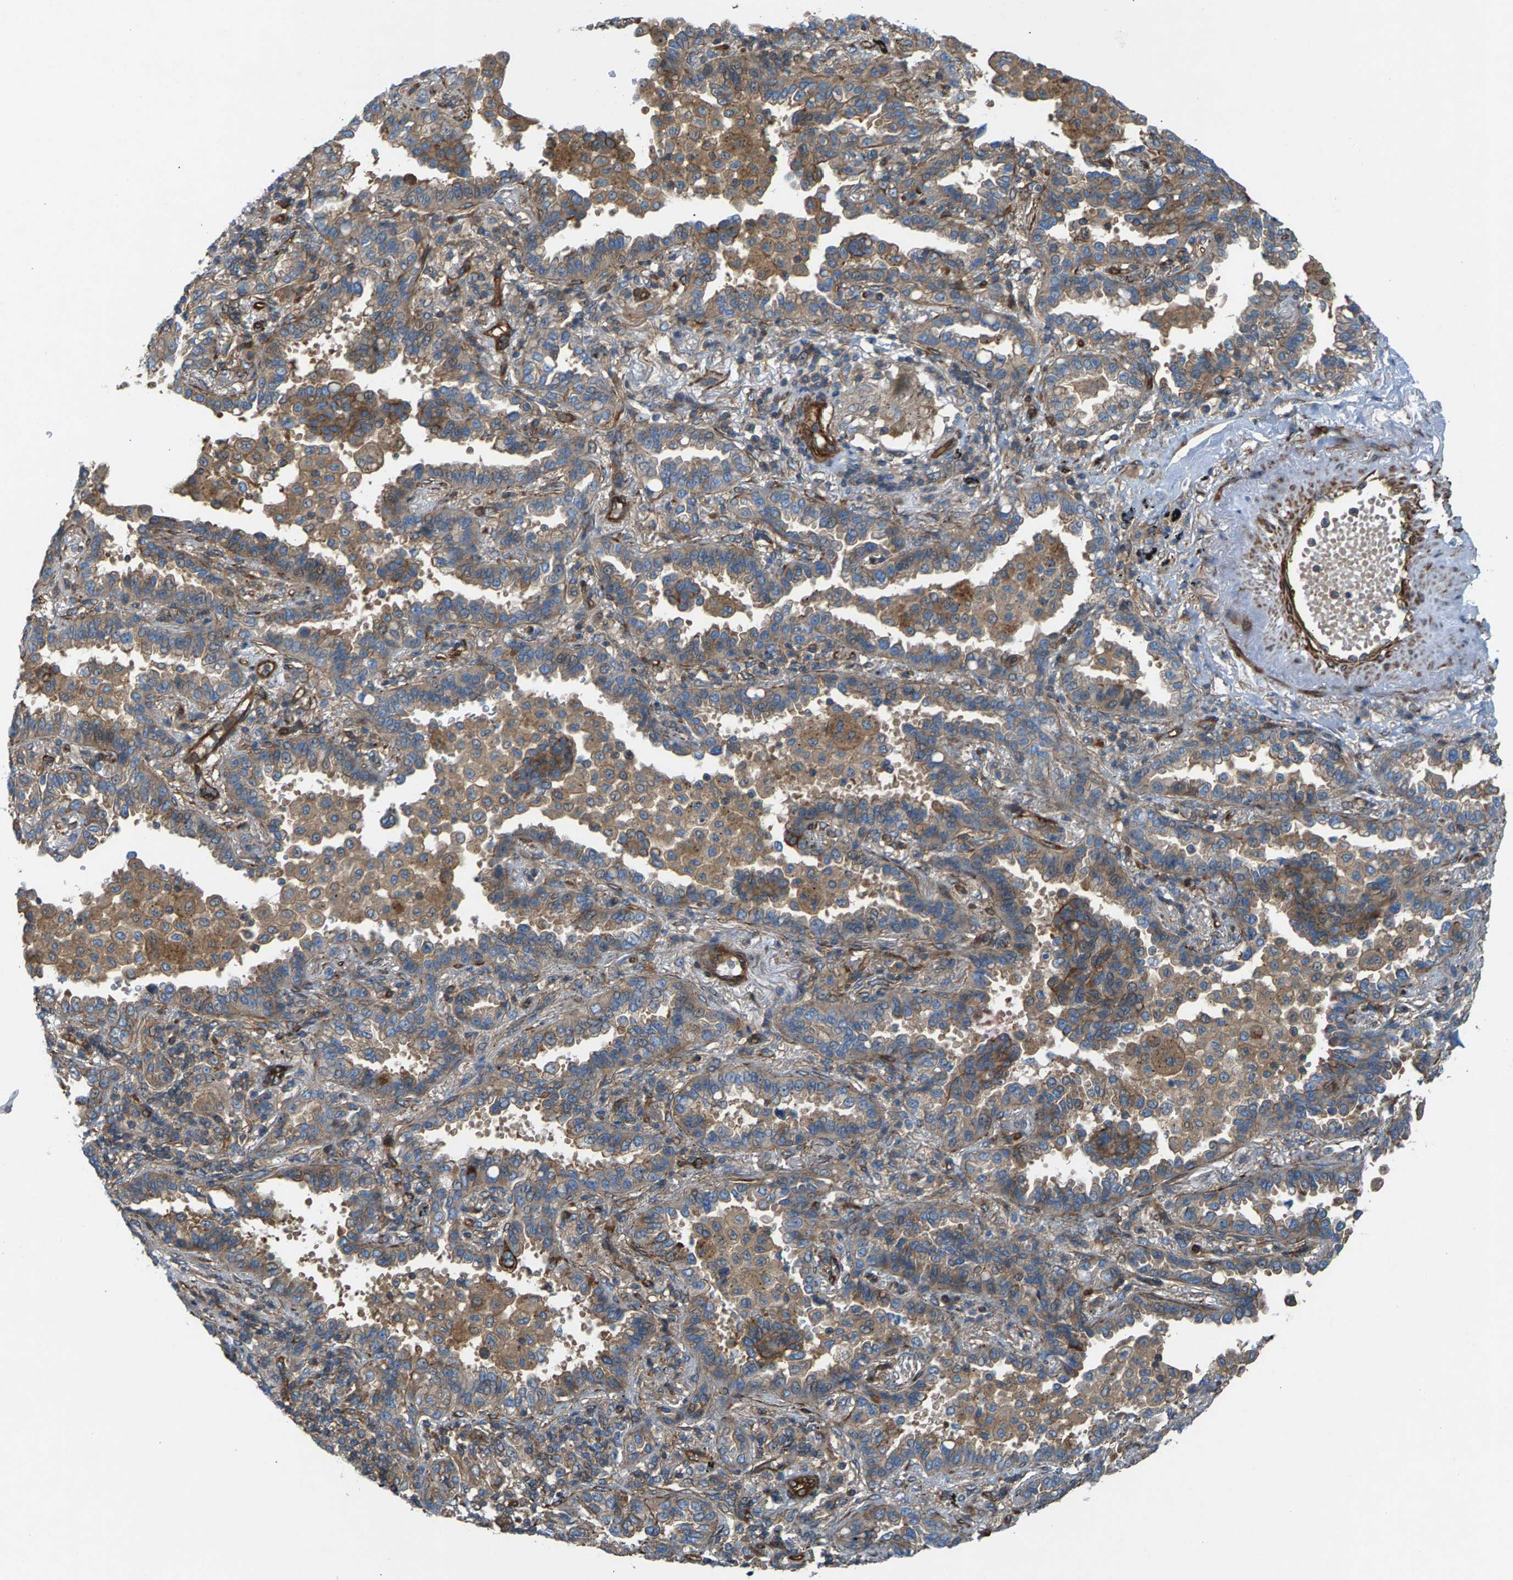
{"staining": {"intensity": "weak", "quantity": ">75%", "location": "cytoplasmic/membranous"}, "tissue": "lung cancer", "cell_type": "Tumor cells", "image_type": "cancer", "snomed": [{"axis": "morphology", "description": "Normal tissue, NOS"}, {"axis": "morphology", "description": "Adenocarcinoma, NOS"}, {"axis": "topography", "description": "Lung"}], "caption": "Immunohistochemical staining of human lung adenocarcinoma displays weak cytoplasmic/membranous protein staining in about >75% of tumor cells. (DAB (3,3'-diaminobenzidine) IHC, brown staining for protein, blue staining for nuclei).", "gene": "PDCL", "patient": {"sex": "male", "age": 59}}